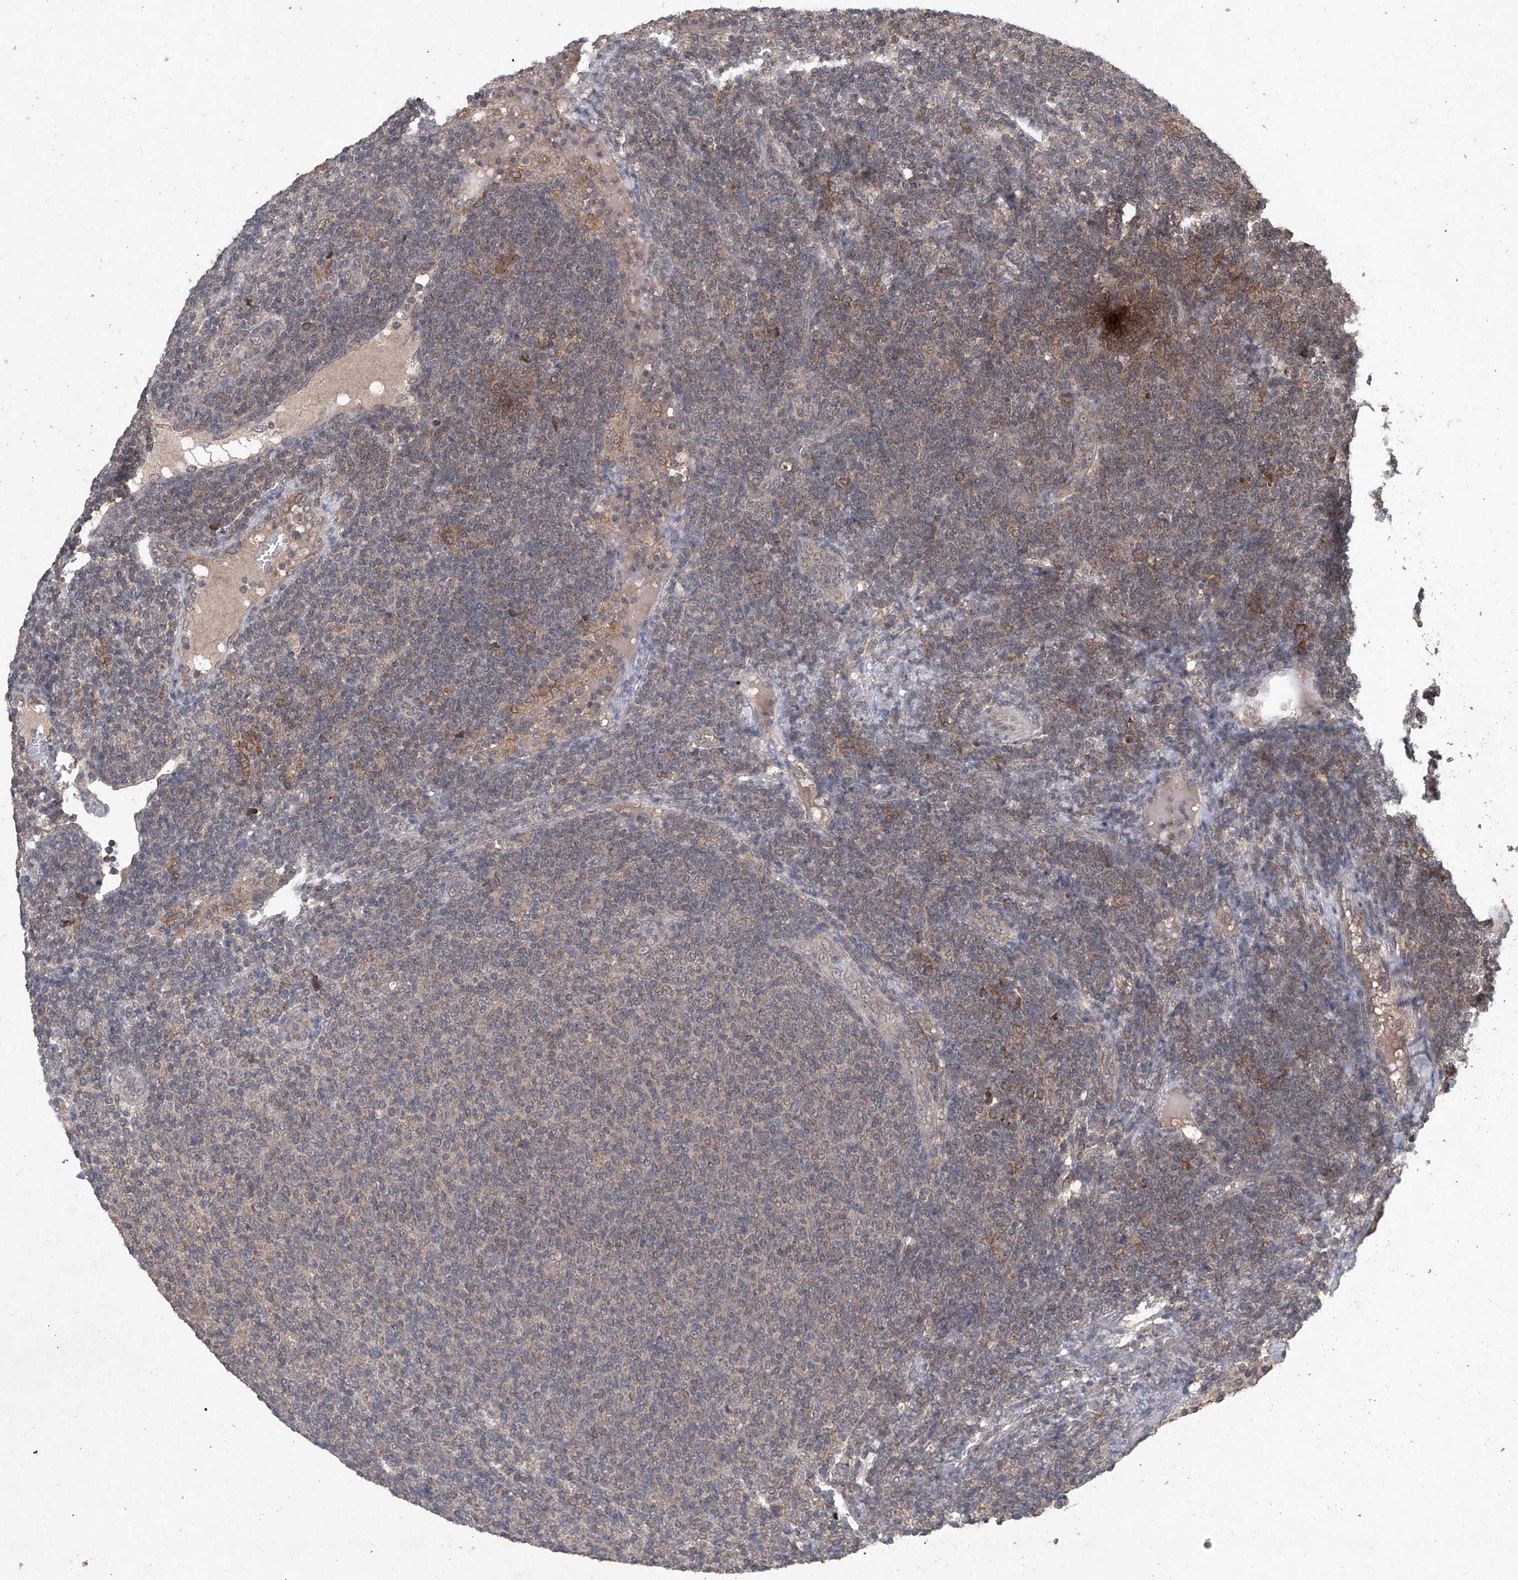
{"staining": {"intensity": "weak", "quantity": "25%-75%", "location": "cytoplasmic/membranous"}, "tissue": "lymphoma", "cell_type": "Tumor cells", "image_type": "cancer", "snomed": [{"axis": "morphology", "description": "Malignant lymphoma, non-Hodgkin's type, Low grade"}, {"axis": "topography", "description": "Lymph node"}], "caption": "Tumor cells exhibit low levels of weak cytoplasmic/membranous expression in about 25%-75% of cells in human low-grade malignant lymphoma, non-Hodgkin's type.", "gene": "SUMF2", "patient": {"sex": "male", "age": 66}}